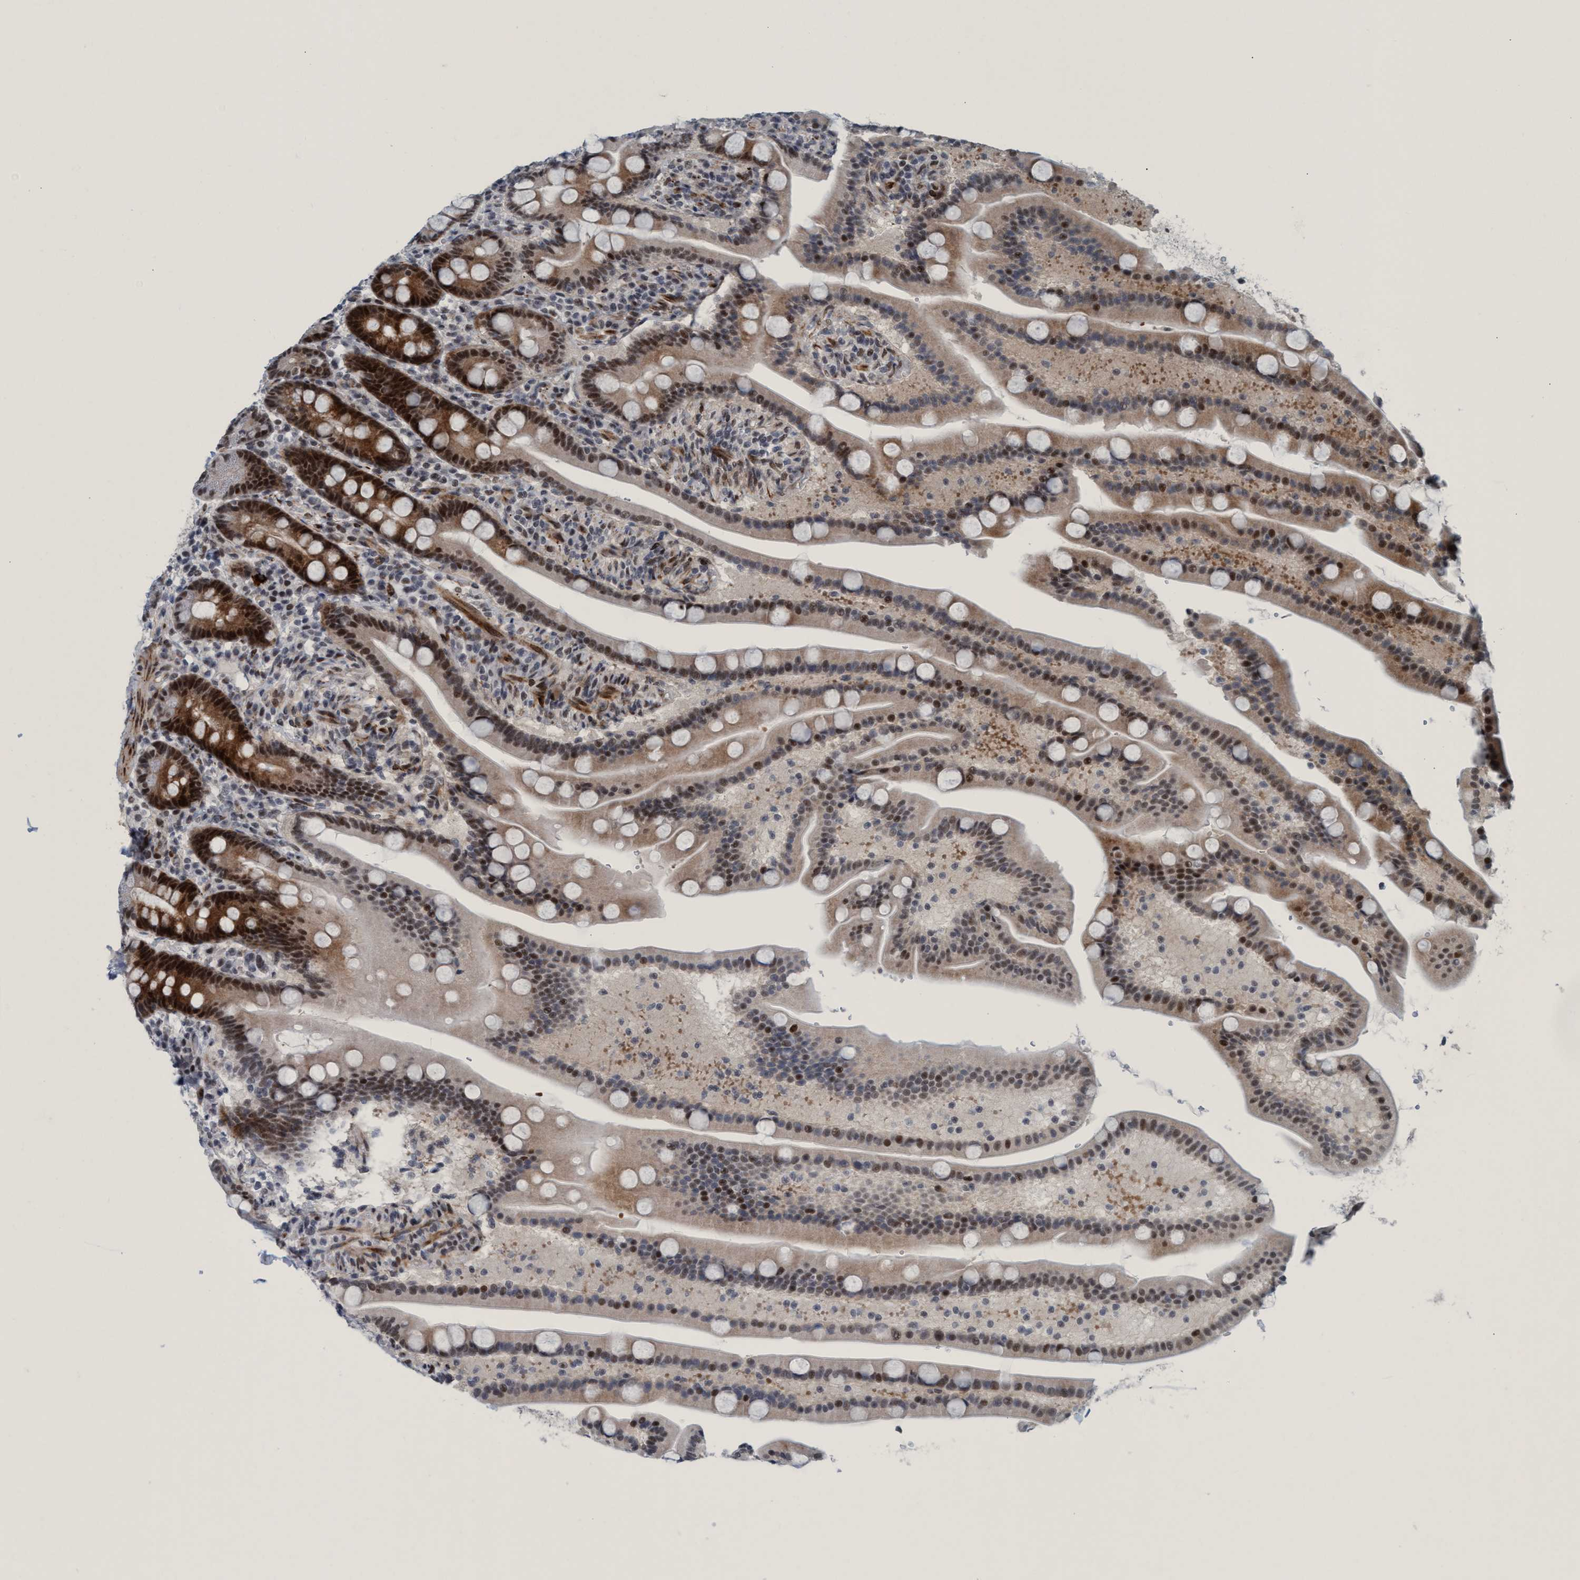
{"staining": {"intensity": "strong", "quantity": "25%-75%", "location": "cytoplasmic/membranous,nuclear"}, "tissue": "duodenum", "cell_type": "Glandular cells", "image_type": "normal", "snomed": [{"axis": "morphology", "description": "Normal tissue, NOS"}, {"axis": "topography", "description": "Duodenum"}], "caption": "Protein analysis of unremarkable duodenum reveals strong cytoplasmic/membranous,nuclear staining in approximately 25%-75% of glandular cells.", "gene": "CWC27", "patient": {"sex": "male", "age": 54}}